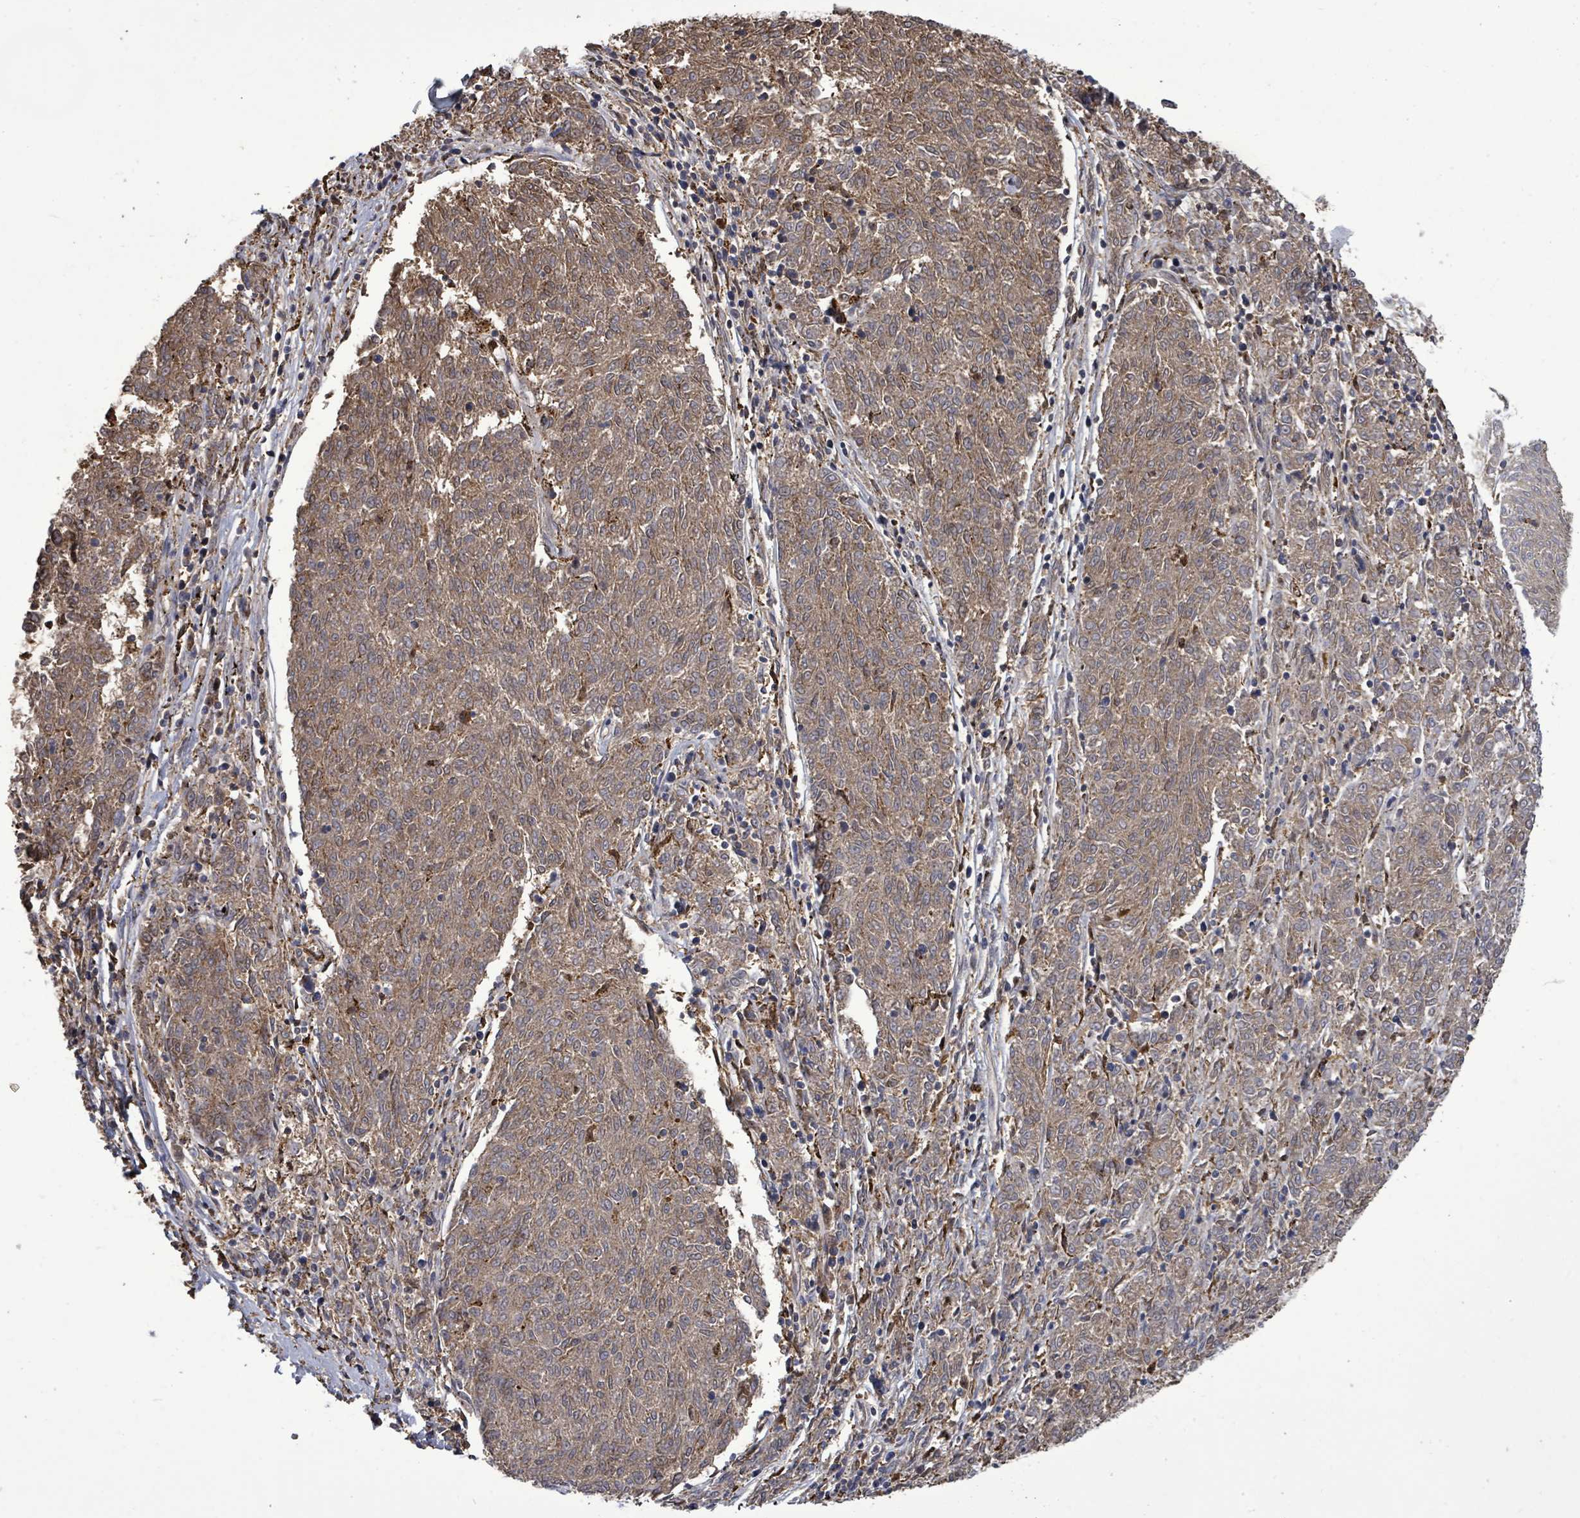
{"staining": {"intensity": "moderate", "quantity": ">75%", "location": "cytoplasmic/membranous"}, "tissue": "melanoma", "cell_type": "Tumor cells", "image_type": "cancer", "snomed": [{"axis": "morphology", "description": "Malignant melanoma, NOS"}, {"axis": "topography", "description": "Skin"}], "caption": "Immunohistochemical staining of human melanoma shows moderate cytoplasmic/membranous protein expression in approximately >75% of tumor cells. The protein of interest is shown in brown color, while the nuclei are stained blue.", "gene": "MTMR12", "patient": {"sex": "female", "age": 72}}